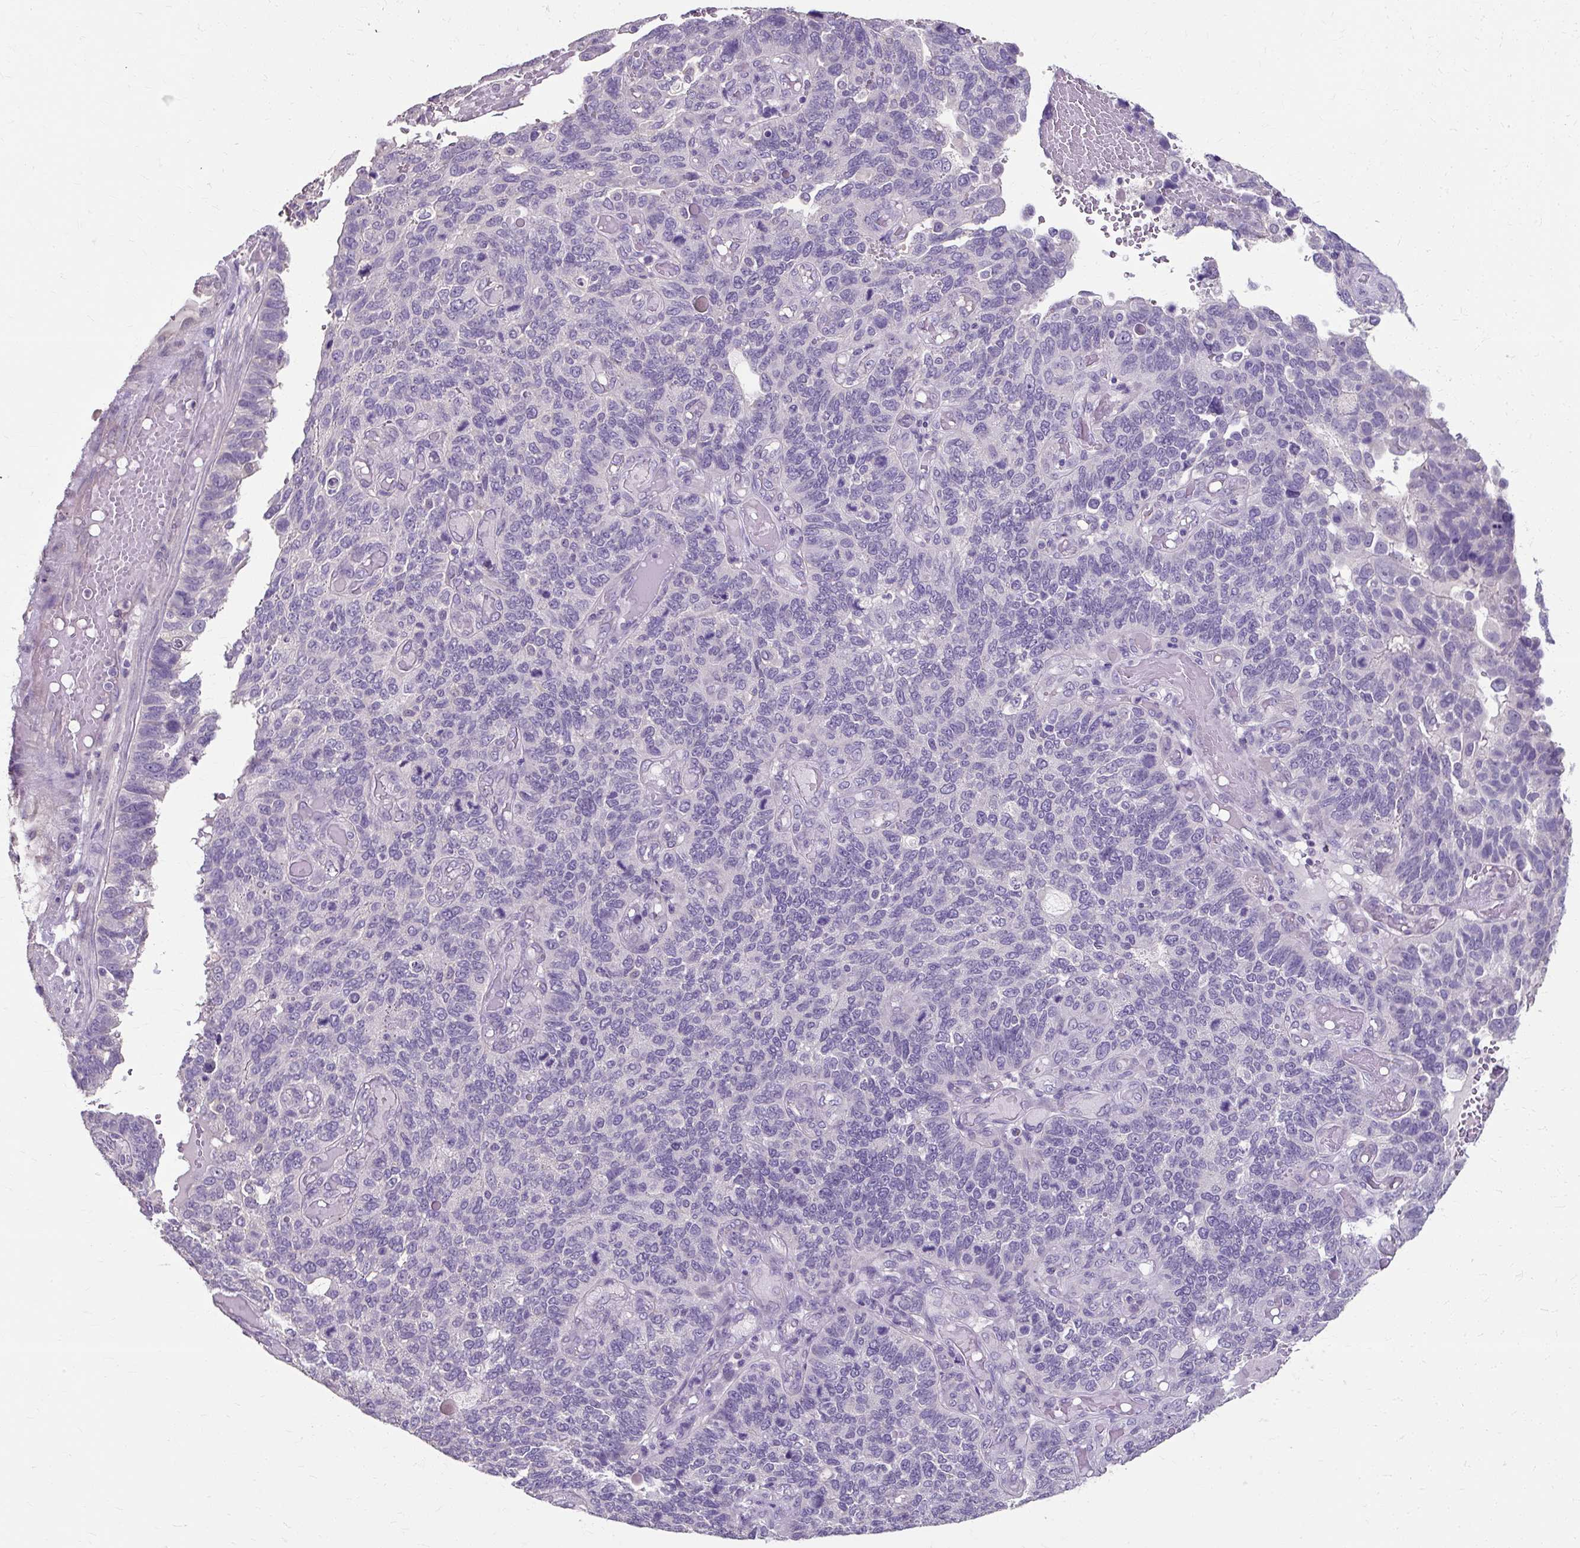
{"staining": {"intensity": "negative", "quantity": "none", "location": "none"}, "tissue": "endometrial cancer", "cell_type": "Tumor cells", "image_type": "cancer", "snomed": [{"axis": "morphology", "description": "Adenocarcinoma, NOS"}, {"axis": "topography", "description": "Endometrium"}], "caption": "This photomicrograph is of endometrial adenocarcinoma stained with immunohistochemistry (IHC) to label a protein in brown with the nuclei are counter-stained blue. There is no positivity in tumor cells.", "gene": "KLHL24", "patient": {"sex": "female", "age": 66}}